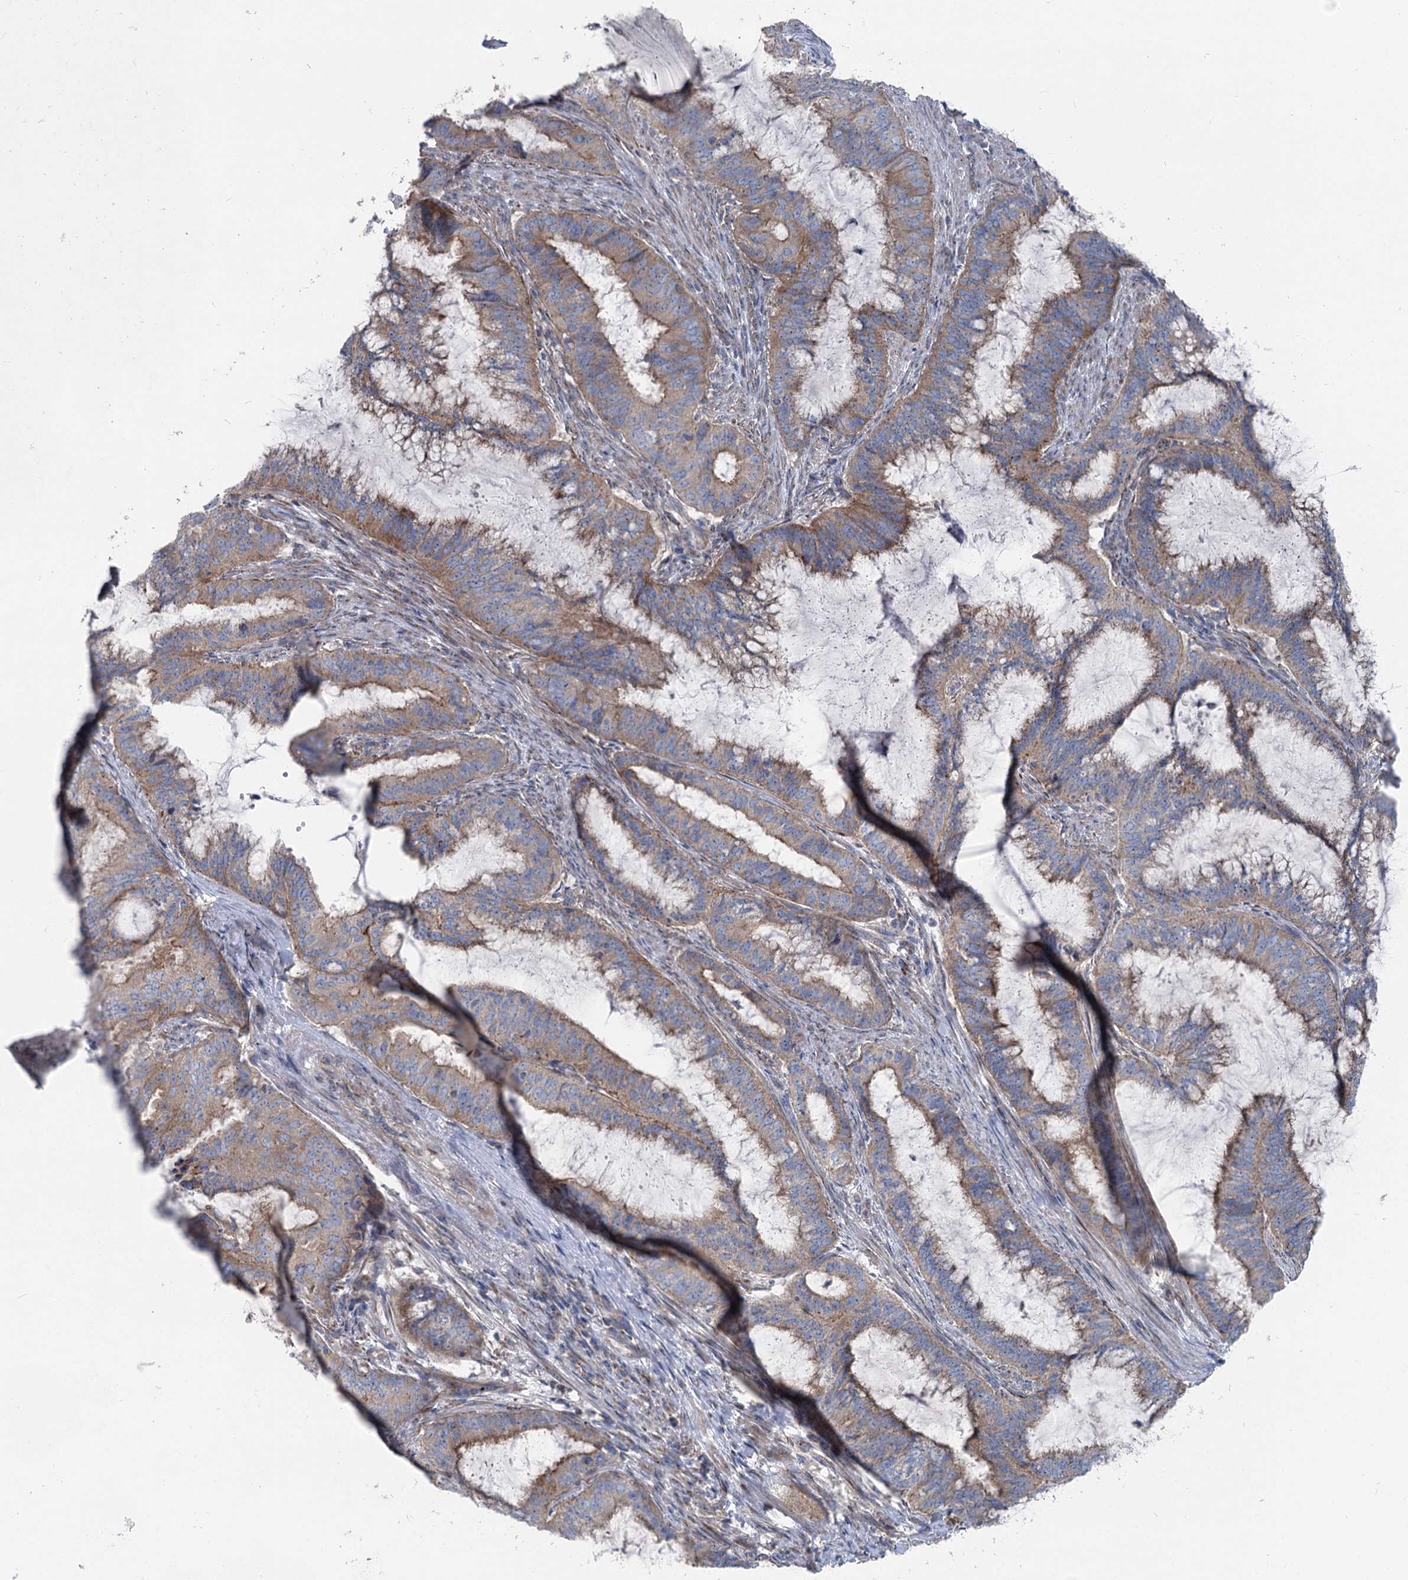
{"staining": {"intensity": "moderate", "quantity": ">75%", "location": "cytoplasmic/membranous"}, "tissue": "endometrial cancer", "cell_type": "Tumor cells", "image_type": "cancer", "snomed": [{"axis": "morphology", "description": "Adenocarcinoma, NOS"}, {"axis": "topography", "description": "Endometrium"}], "caption": "Moderate cytoplasmic/membranous positivity for a protein is present in approximately >75% of tumor cells of endometrial cancer (adenocarcinoma) using IHC.", "gene": "MARK2", "patient": {"sex": "female", "age": 51}}